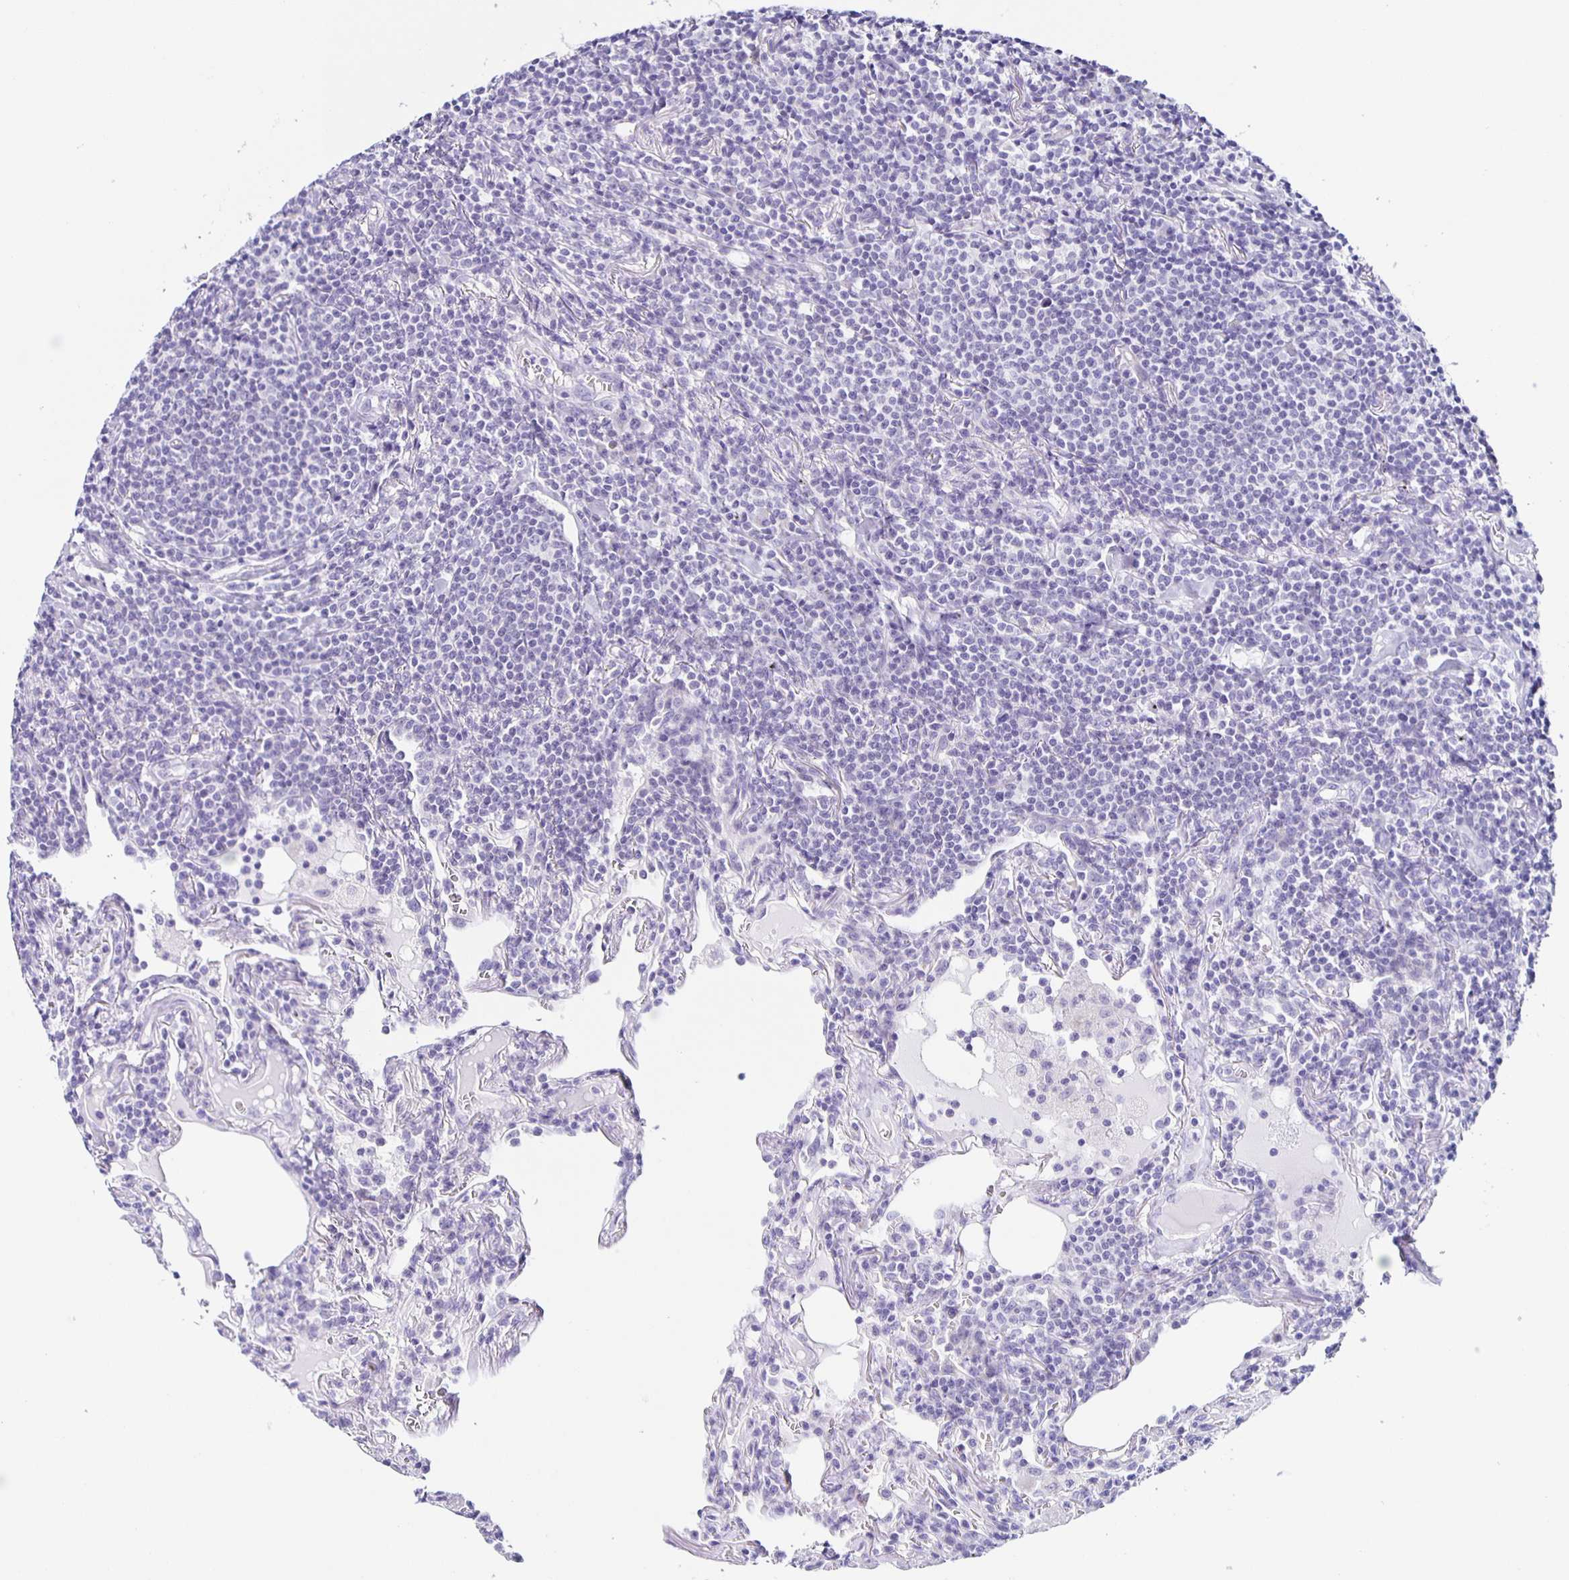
{"staining": {"intensity": "negative", "quantity": "none", "location": "none"}, "tissue": "lymphoma", "cell_type": "Tumor cells", "image_type": "cancer", "snomed": [{"axis": "morphology", "description": "Malignant lymphoma, non-Hodgkin's type, Low grade"}, {"axis": "topography", "description": "Lung"}], "caption": "Protein analysis of lymphoma reveals no significant positivity in tumor cells.", "gene": "AQP6", "patient": {"sex": "female", "age": 71}}